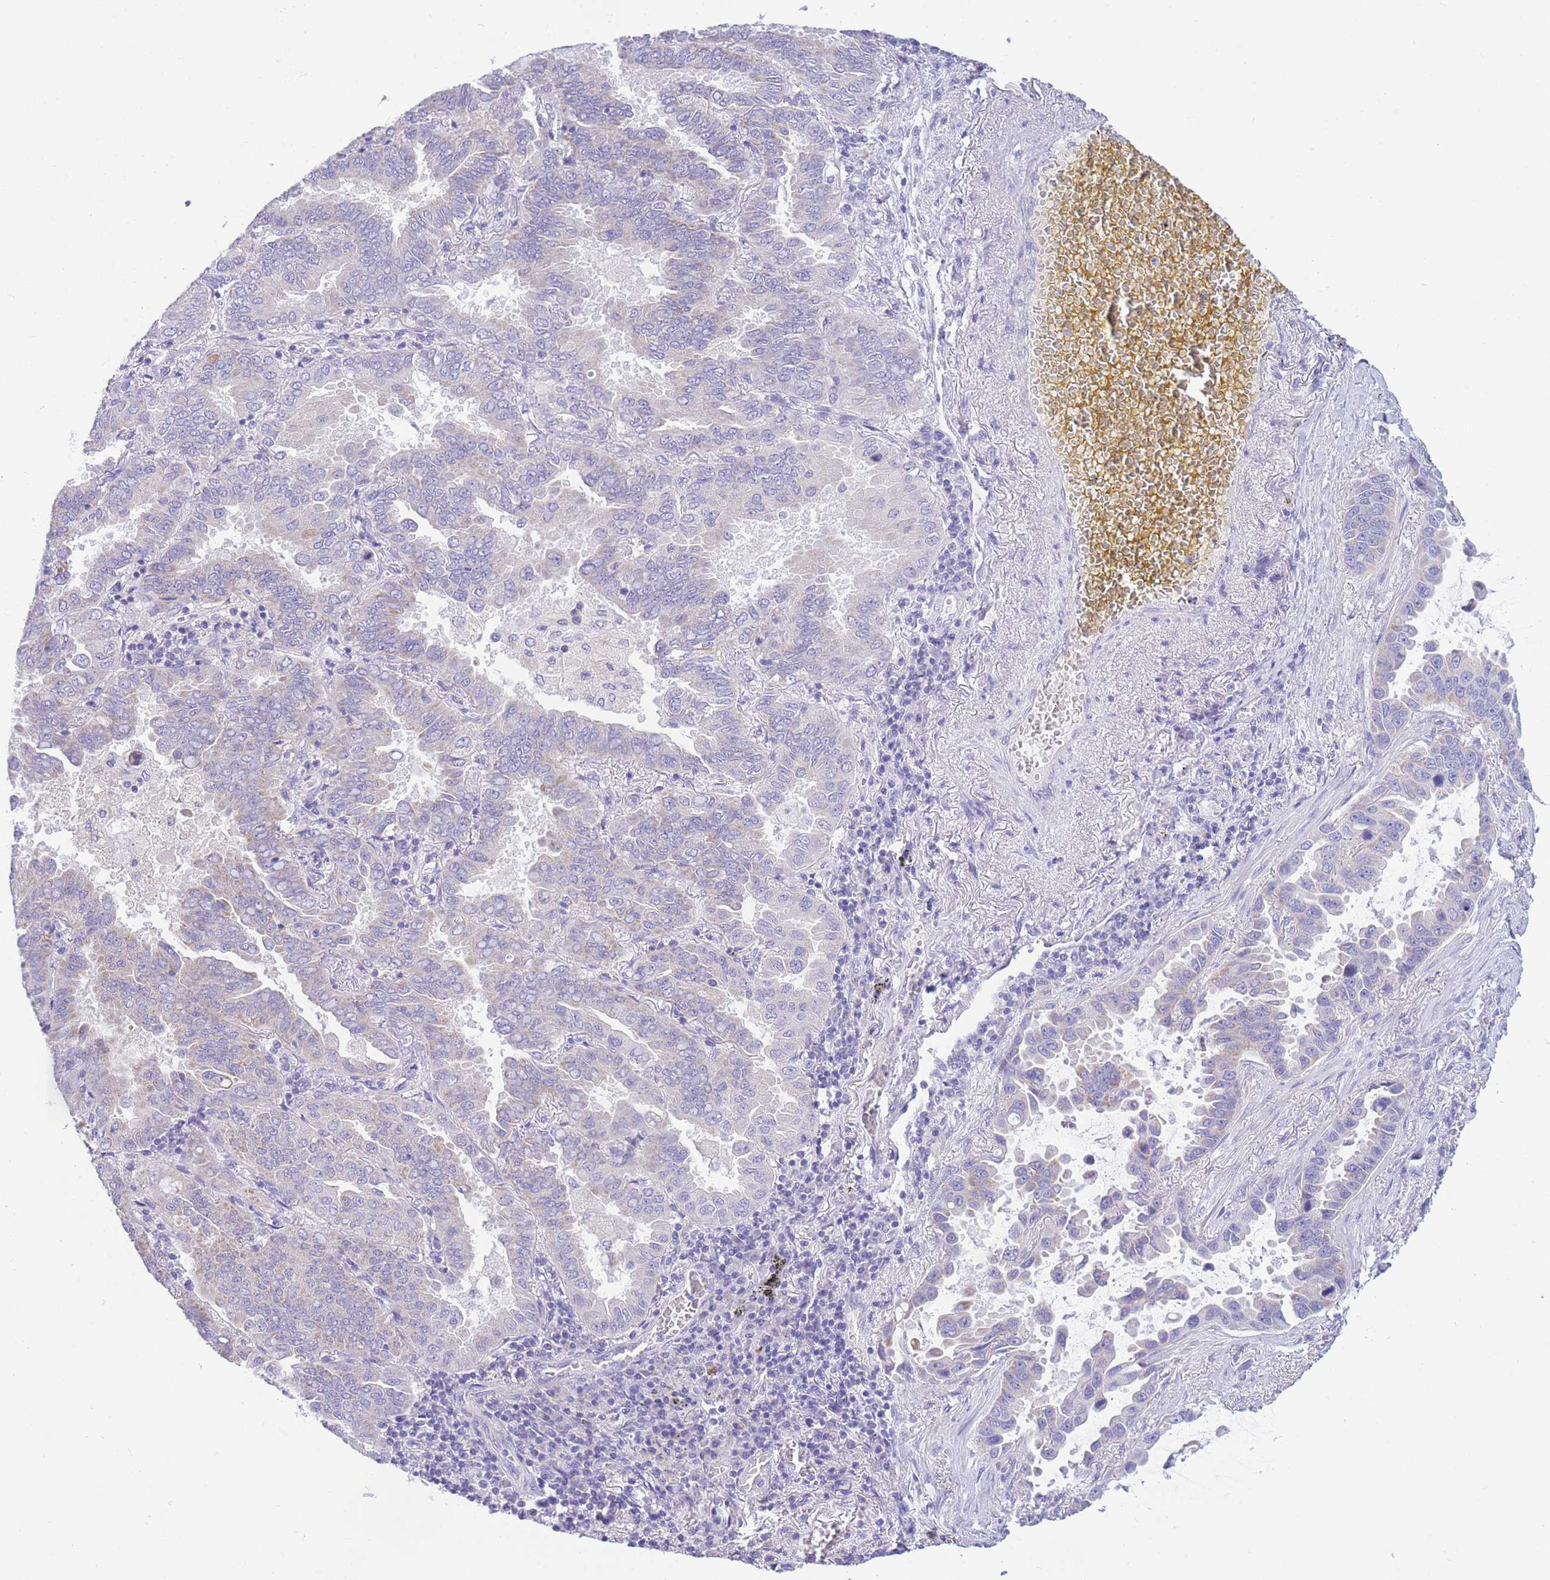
{"staining": {"intensity": "negative", "quantity": "none", "location": "none"}, "tissue": "lung cancer", "cell_type": "Tumor cells", "image_type": "cancer", "snomed": [{"axis": "morphology", "description": "Adenocarcinoma, NOS"}, {"axis": "topography", "description": "Lung"}], "caption": "Immunohistochemistry of lung adenocarcinoma exhibits no positivity in tumor cells.", "gene": "DHRS11", "patient": {"sex": "male", "age": 64}}